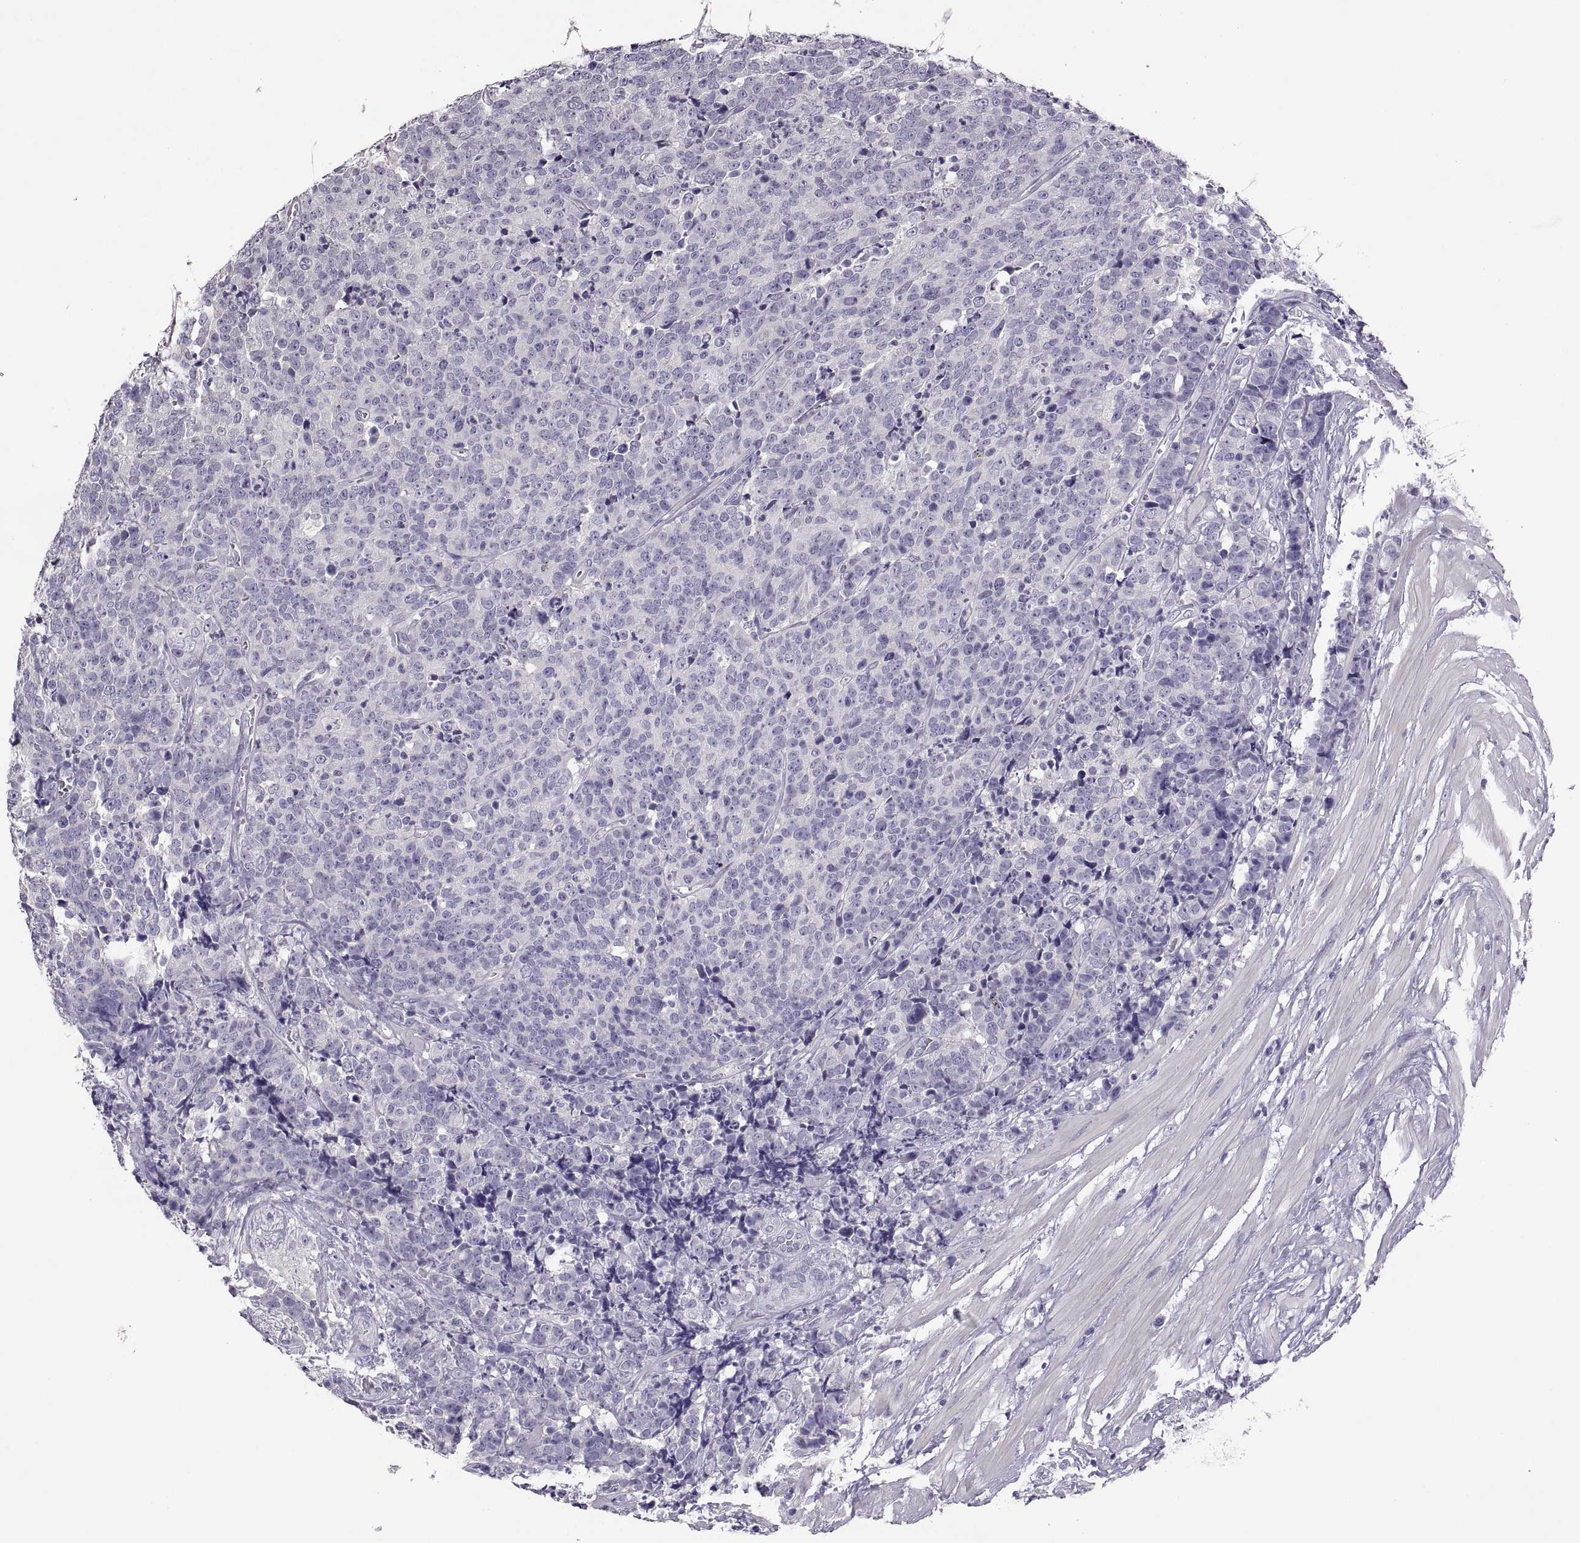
{"staining": {"intensity": "negative", "quantity": "none", "location": "none"}, "tissue": "prostate cancer", "cell_type": "Tumor cells", "image_type": "cancer", "snomed": [{"axis": "morphology", "description": "Adenocarcinoma, NOS"}, {"axis": "topography", "description": "Prostate"}], "caption": "Adenocarcinoma (prostate) was stained to show a protein in brown. There is no significant expression in tumor cells.", "gene": "TBX19", "patient": {"sex": "male", "age": 67}}